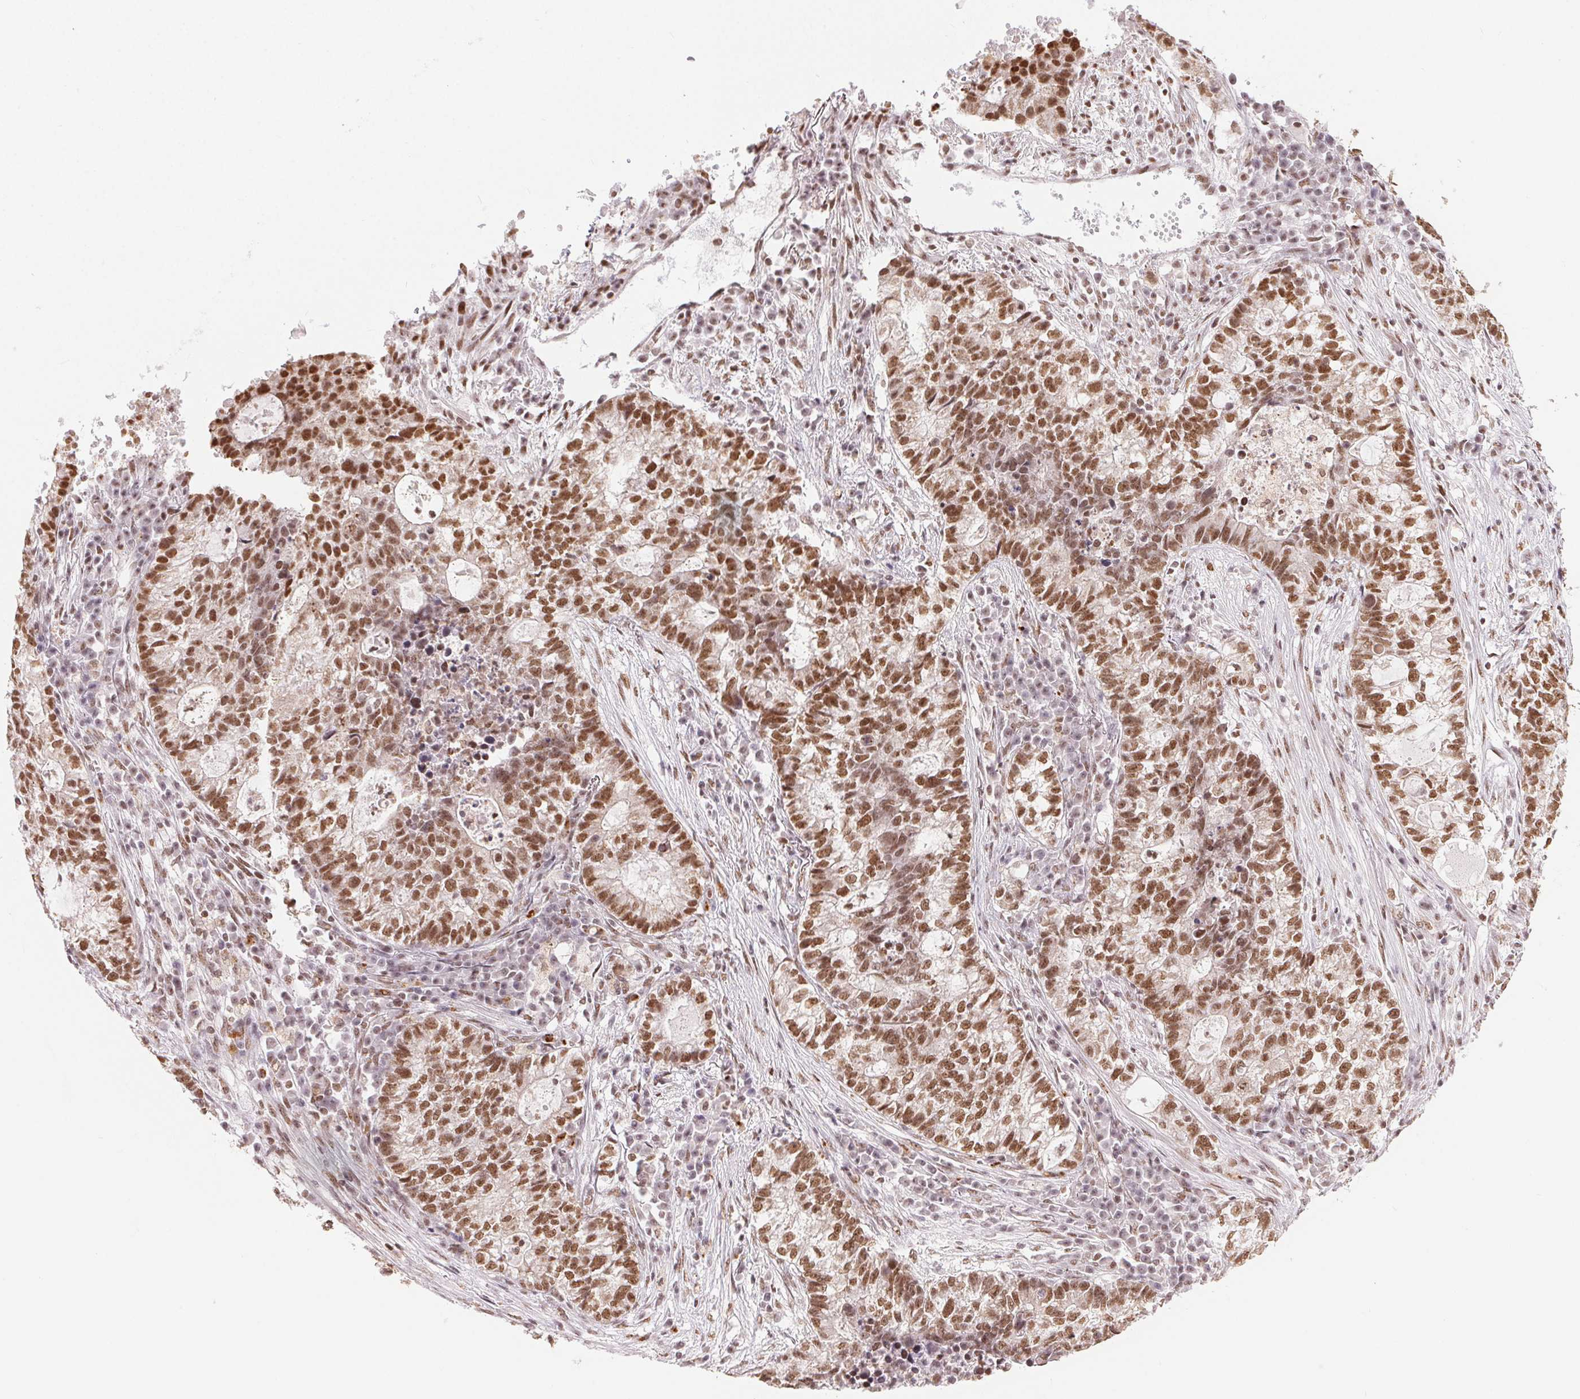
{"staining": {"intensity": "strong", "quantity": "25%-75%", "location": "nuclear"}, "tissue": "lung cancer", "cell_type": "Tumor cells", "image_type": "cancer", "snomed": [{"axis": "morphology", "description": "Adenocarcinoma, NOS"}, {"axis": "topography", "description": "Lung"}], "caption": "Immunohistochemical staining of human lung cancer (adenocarcinoma) exhibits high levels of strong nuclear expression in about 25%-75% of tumor cells. The protein is shown in brown color, while the nuclei are stained blue.", "gene": "NFE2L1", "patient": {"sex": "male", "age": 57}}